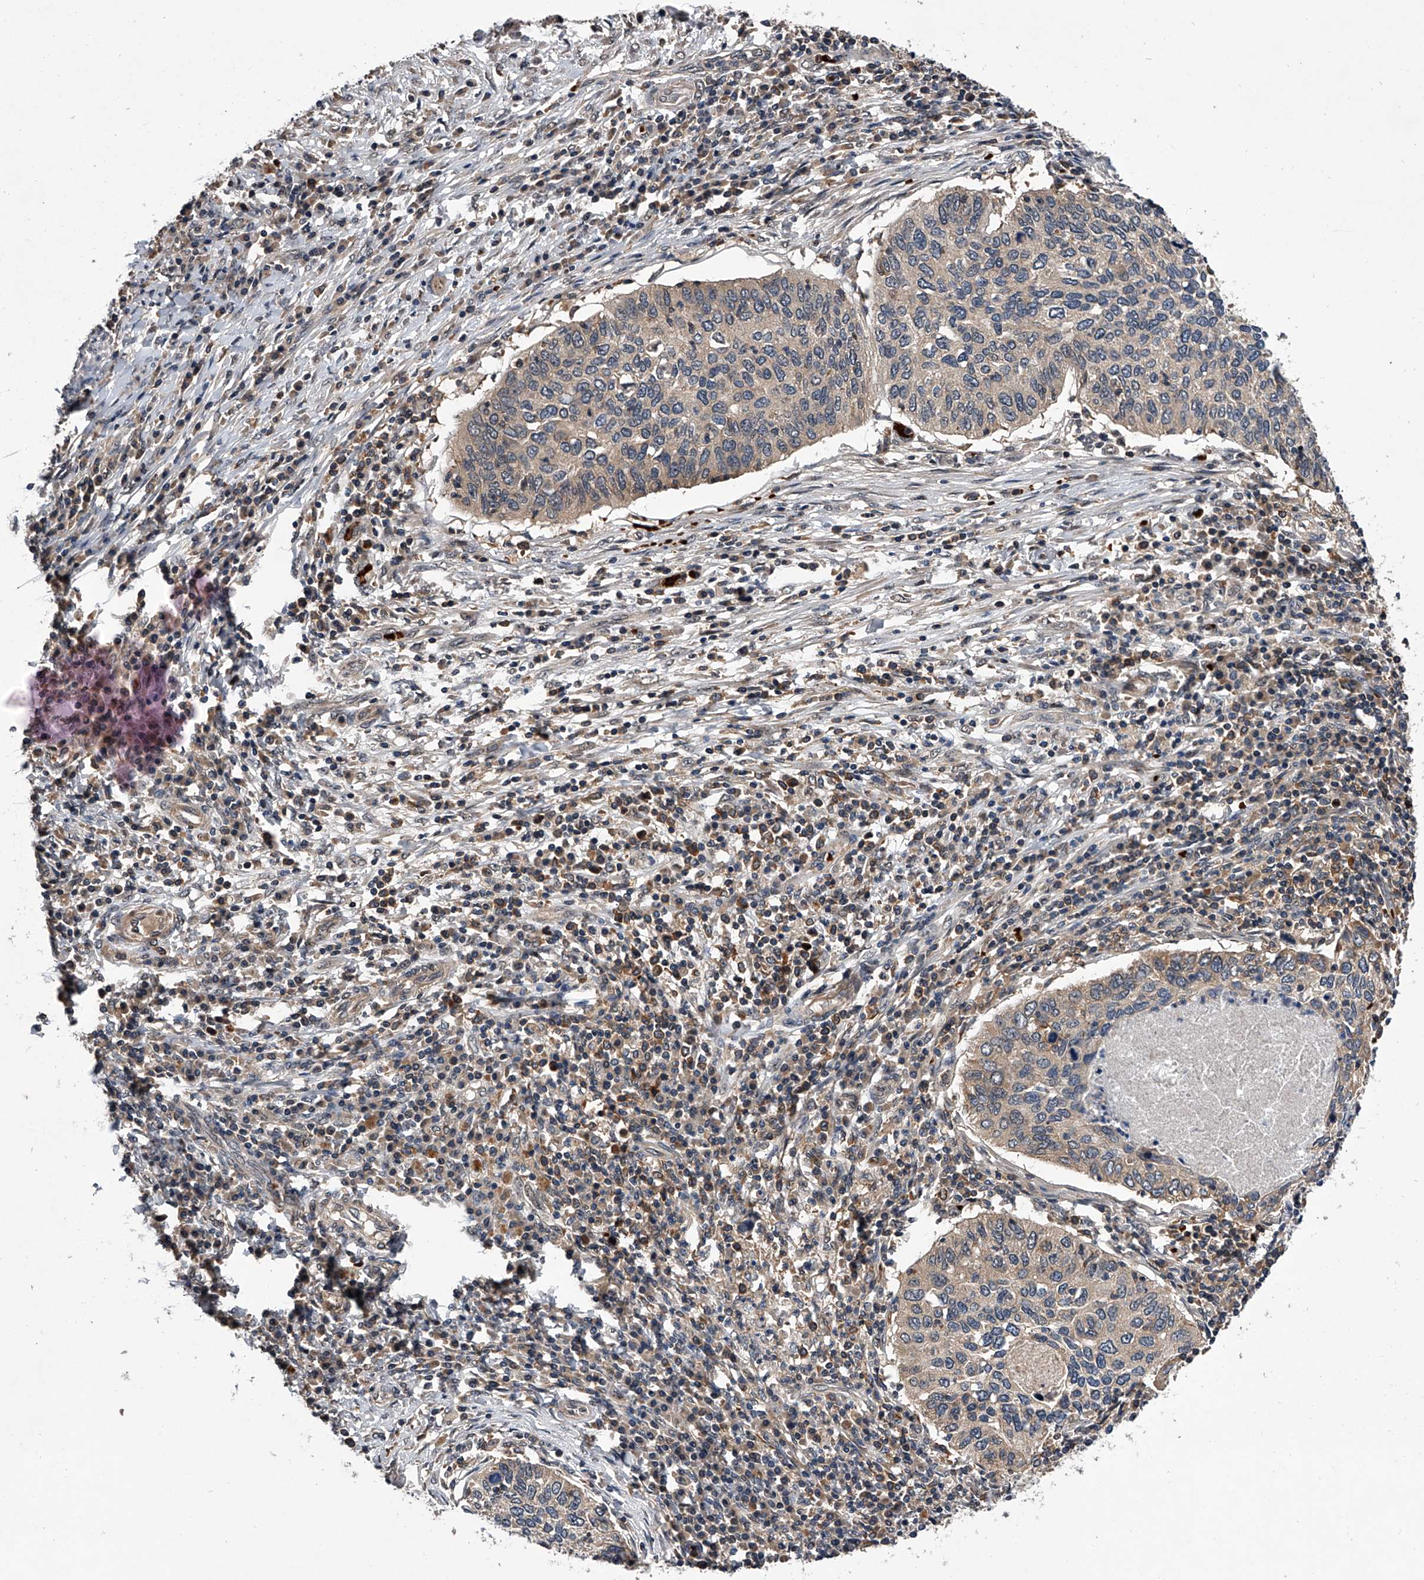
{"staining": {"intensity": "weak", "quantity": "<25%", "location": "cytoplasmic/membranous"}, "tissue": "cervical cancer", "cell_type": "Tumor cells", "image_type": "cancer", "snomed": [{"axis": "morphology", "description": "Squamous cell carcinoma, NOS"}, {"axis": "topography", "description": "Cervix"}], "caption": "Immunohistochemistry histopathology image of cervical squamous cell carcinoma stained for a protein (brown), which displays no expression in tumor cells.", "gene": "ZNF30", "patient": {"sex": "female", "age": 38}}